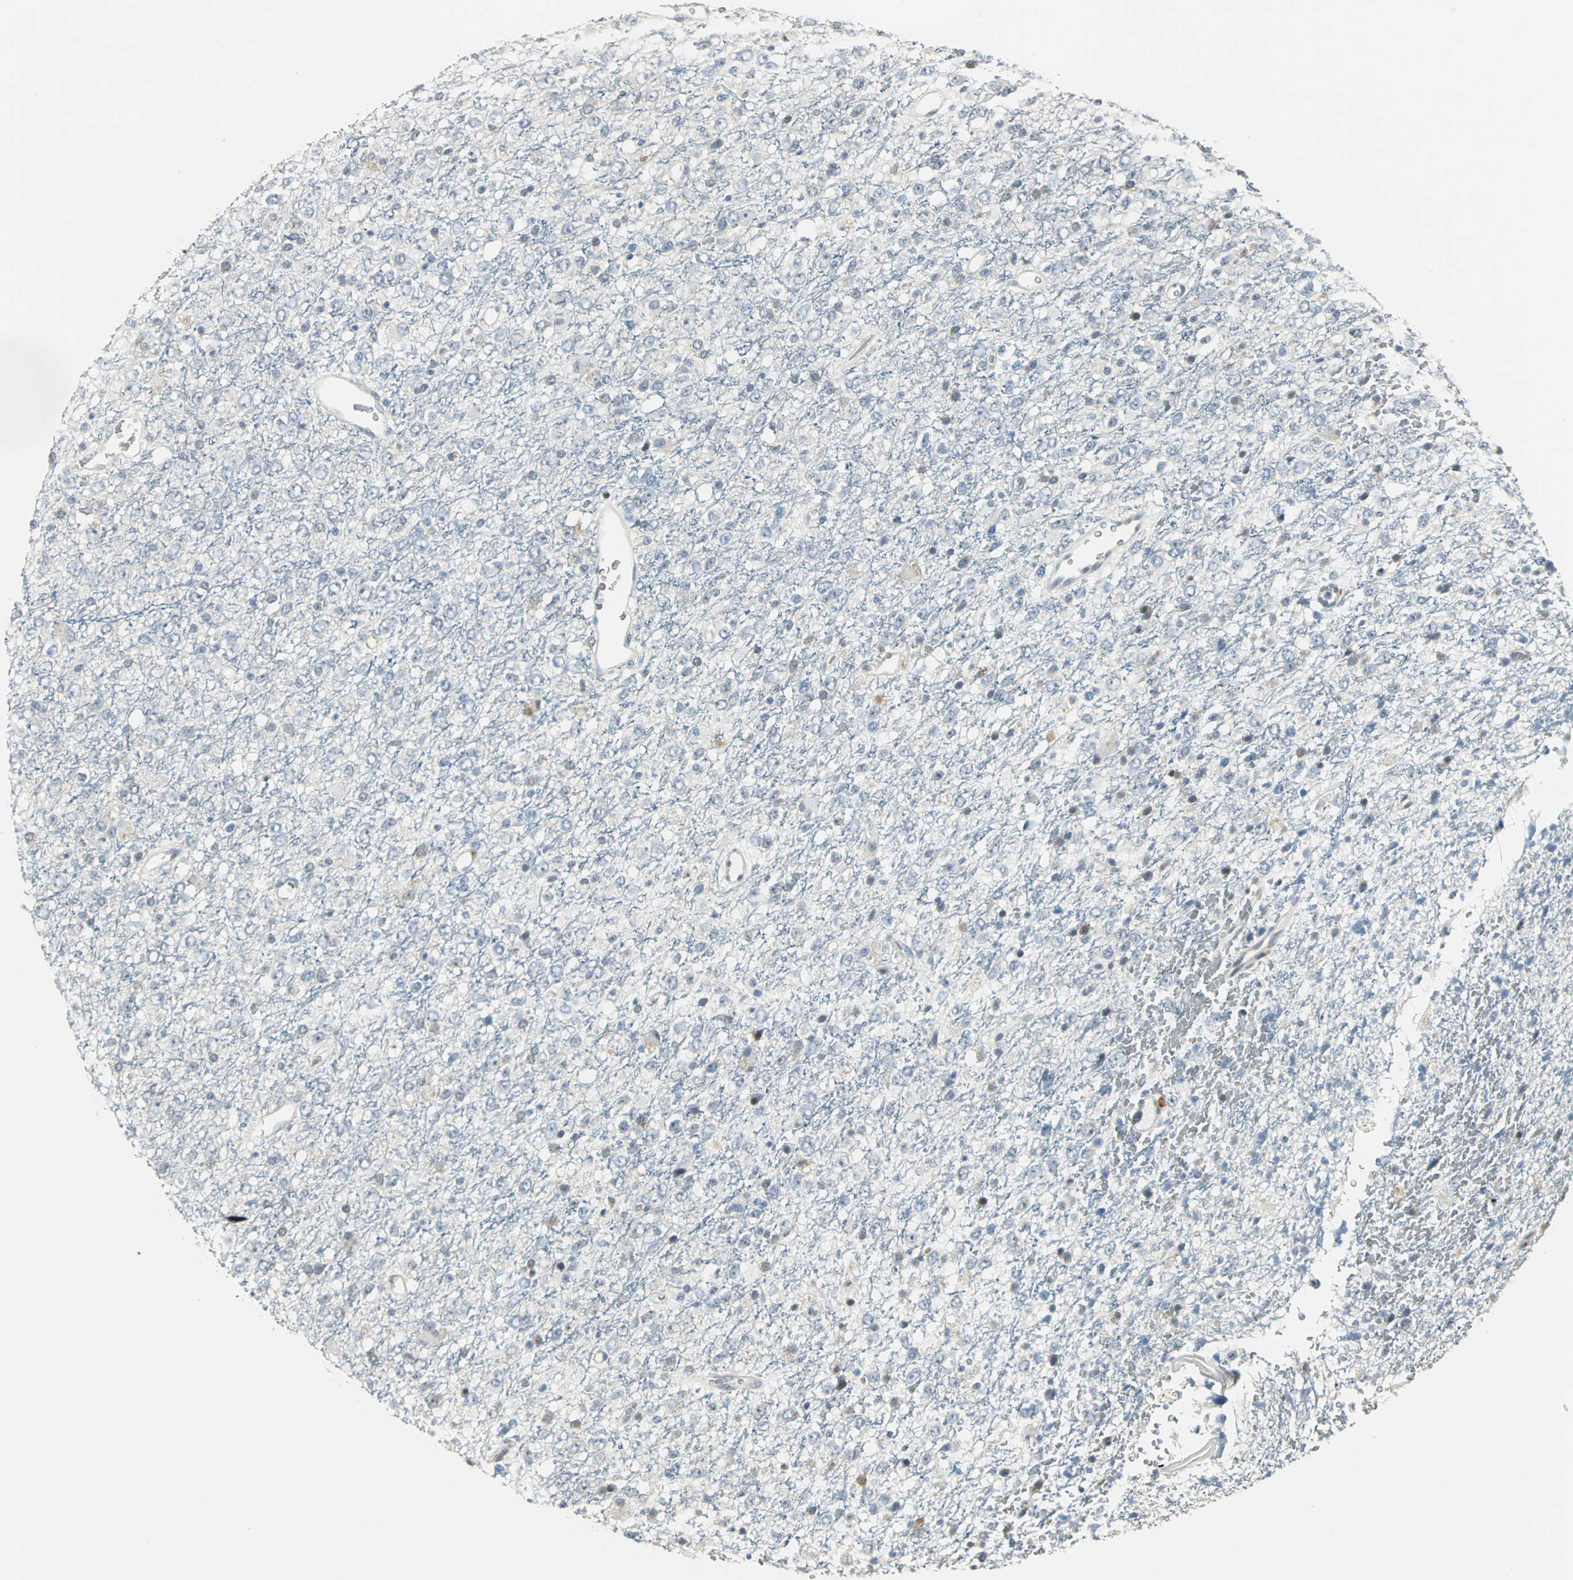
{"staining": {"intensity": "weak", "quantity": "<25%", "location": "cytoplasmic/membranous"}, "tissue": "glioma", "cell_type": "Tumor cells", "image_type": "cancer", "snomed": [{"axis": "morphology", "description": "Glioma, malignant, High grade"}, {"axis": "topography", "description": "pancreas cauda"}], "caption": "Tumor cells show no significant expression in glioma.", "gene": "CCT5", "patient": {"sex": "male", "age": 60}}